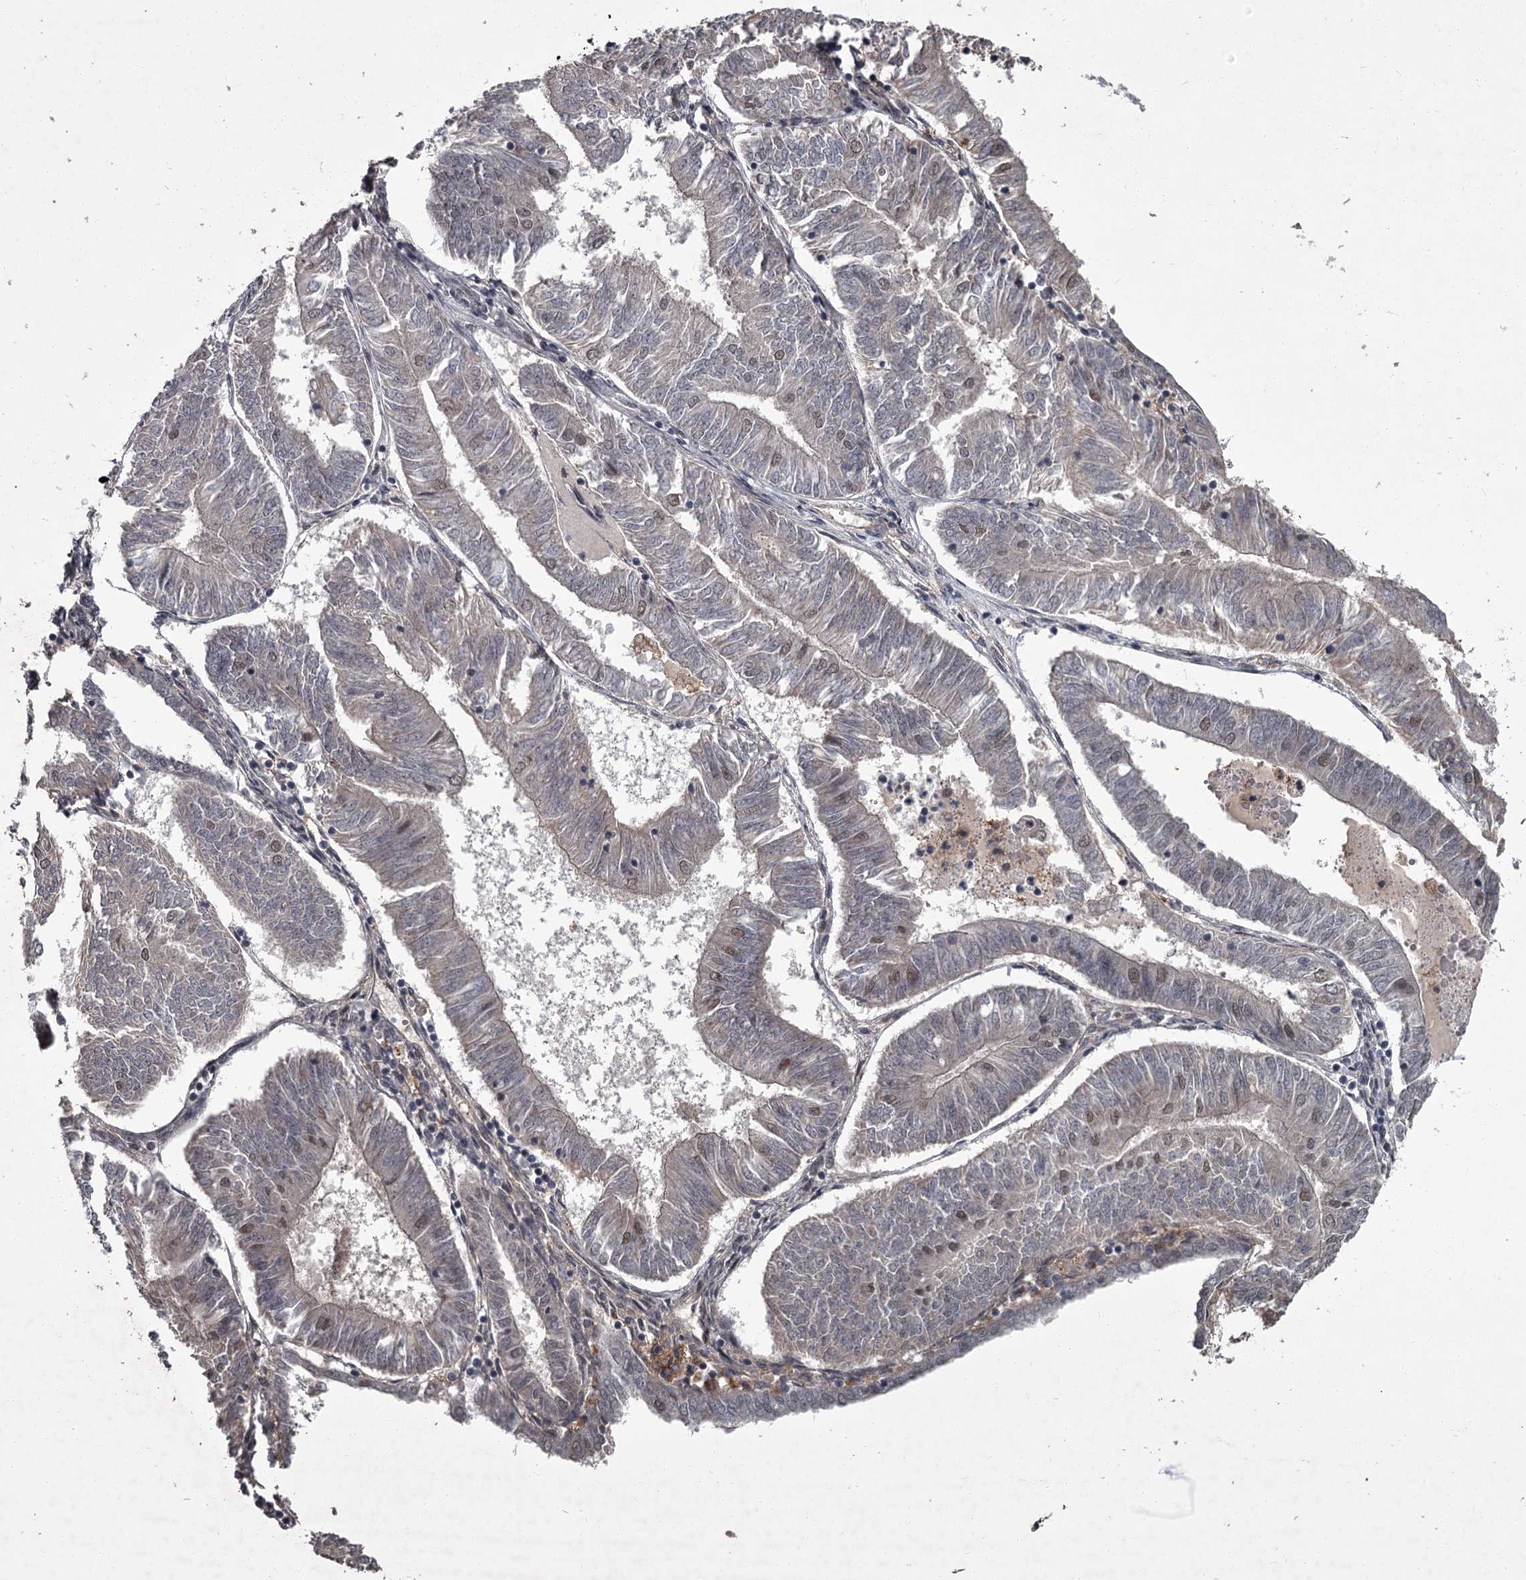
{"staining": {"intensity": "weak", "quantity": "<25%", "location": "nuclear"}, "tissue": "endometrial cancer", "cell_type": "Tumor cells", "image_type": "cancer", "snomed": [{"axis": "morphology", "description": "Adenocarcinoma, NOS"}, {"axis": "topography", "description": "Endometrium"}], "caption": "IHC micrograph of human endometrial cancer stained for a protein (brown), which reveals no expression in tumor cells.", "gene": "FLVCR2", "patient": {"sex": "female", "age": 58}}